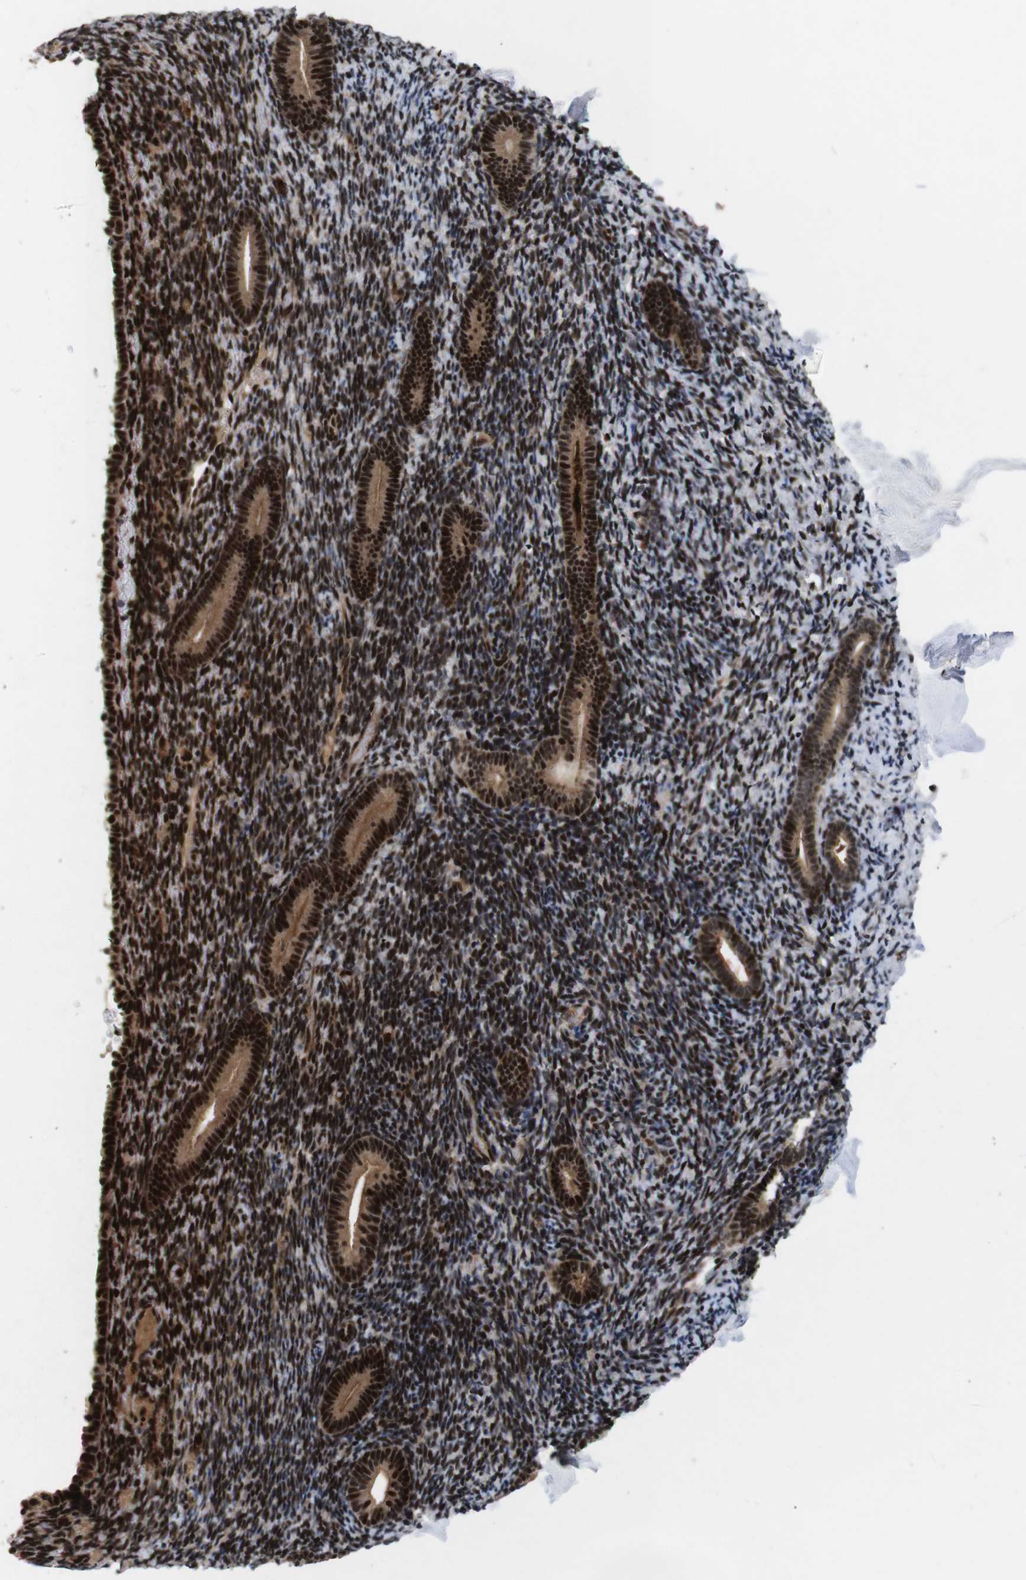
{"staining": {"intensity": "strong", "quantity": "25%-75%", "location": "nuclear"}, "tissue": "endometrium", "cell_type": "Cells in endometrial stroma", "image_type": "normal", "snomed": [{"axis": "morphology", "description": "Normal tissue, NOS"}, {"axis": "topography", "description": "Endometrium"}], "caption": "The photomicrograph reveals staining of benign endometrium, revealing strong nuclear protein staining (brown color) within cells in endometrial stroma. Immunohistochemistry (ihc) stains the protein in brown and the nuclei are stained blue.", "gene": "KIF23", "patient": {"sex": "female", "age": 51}}